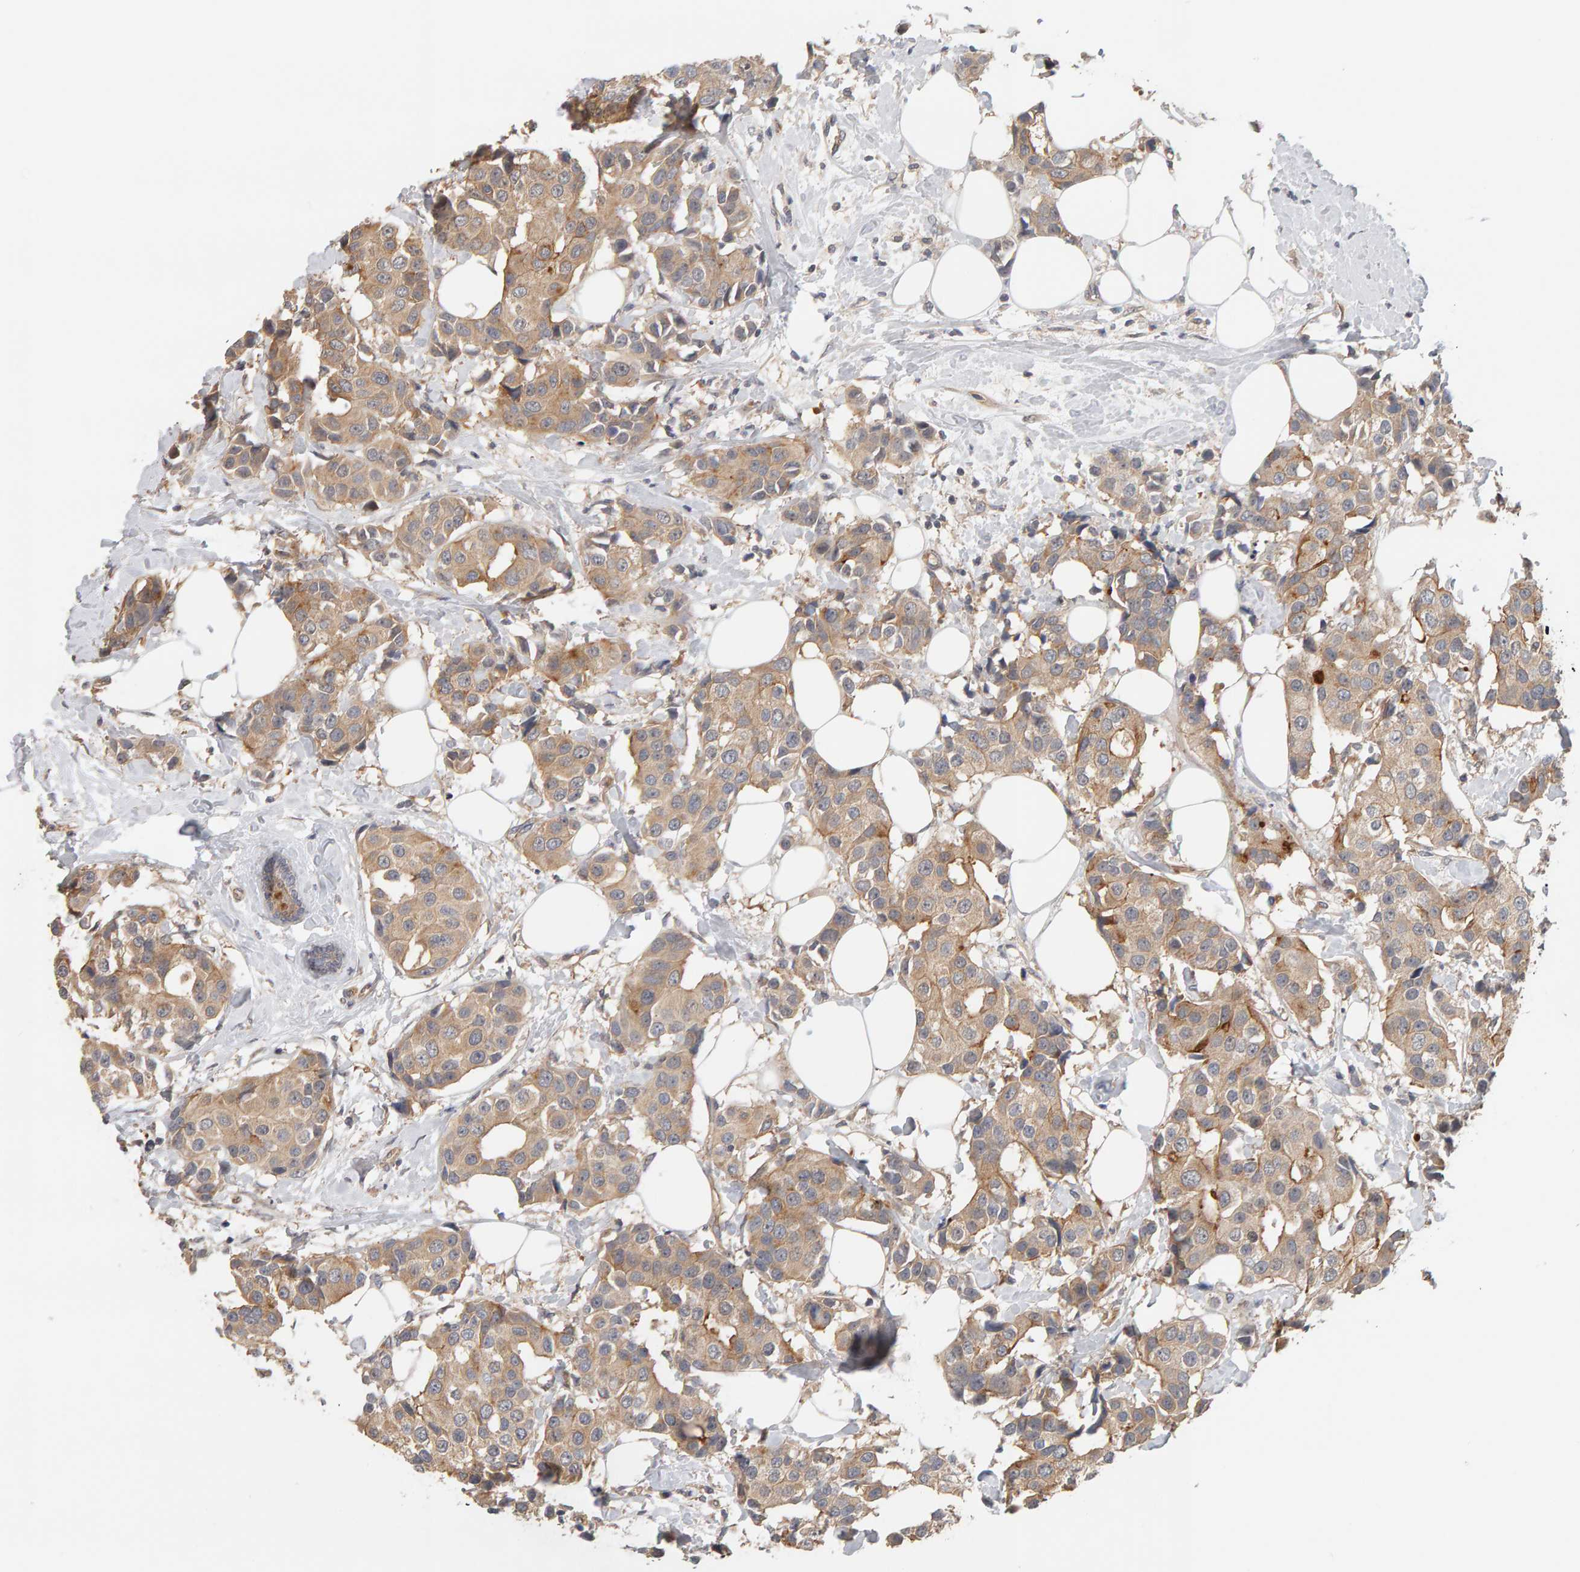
{"staining": {"intensity": "weak", "quantity": ">75%", "location": "cytoplasmic/membranous"}, "tissue": "breast cancer", "cell_type": "Tumor cells", "image_type": "cancer", "snomed": [{"axis": "morphology", "description": "Normal tissue, NOS"}, {"axis": "morphology", "description": "Duct carcinoma"}, {"axis": "topography", "description": "Breast"}], "caption": "A micrograph of human breast cancer (intraductal carcinoma) stained for a protein demonstrates weak cytoplasmic/membranous brown staining in tumor cells. (brown staining indicates protein expression, while blue staining denotes nuclei).", "gene": "PPP1R16A", "patient": {"sex": "female", "age": 39}}